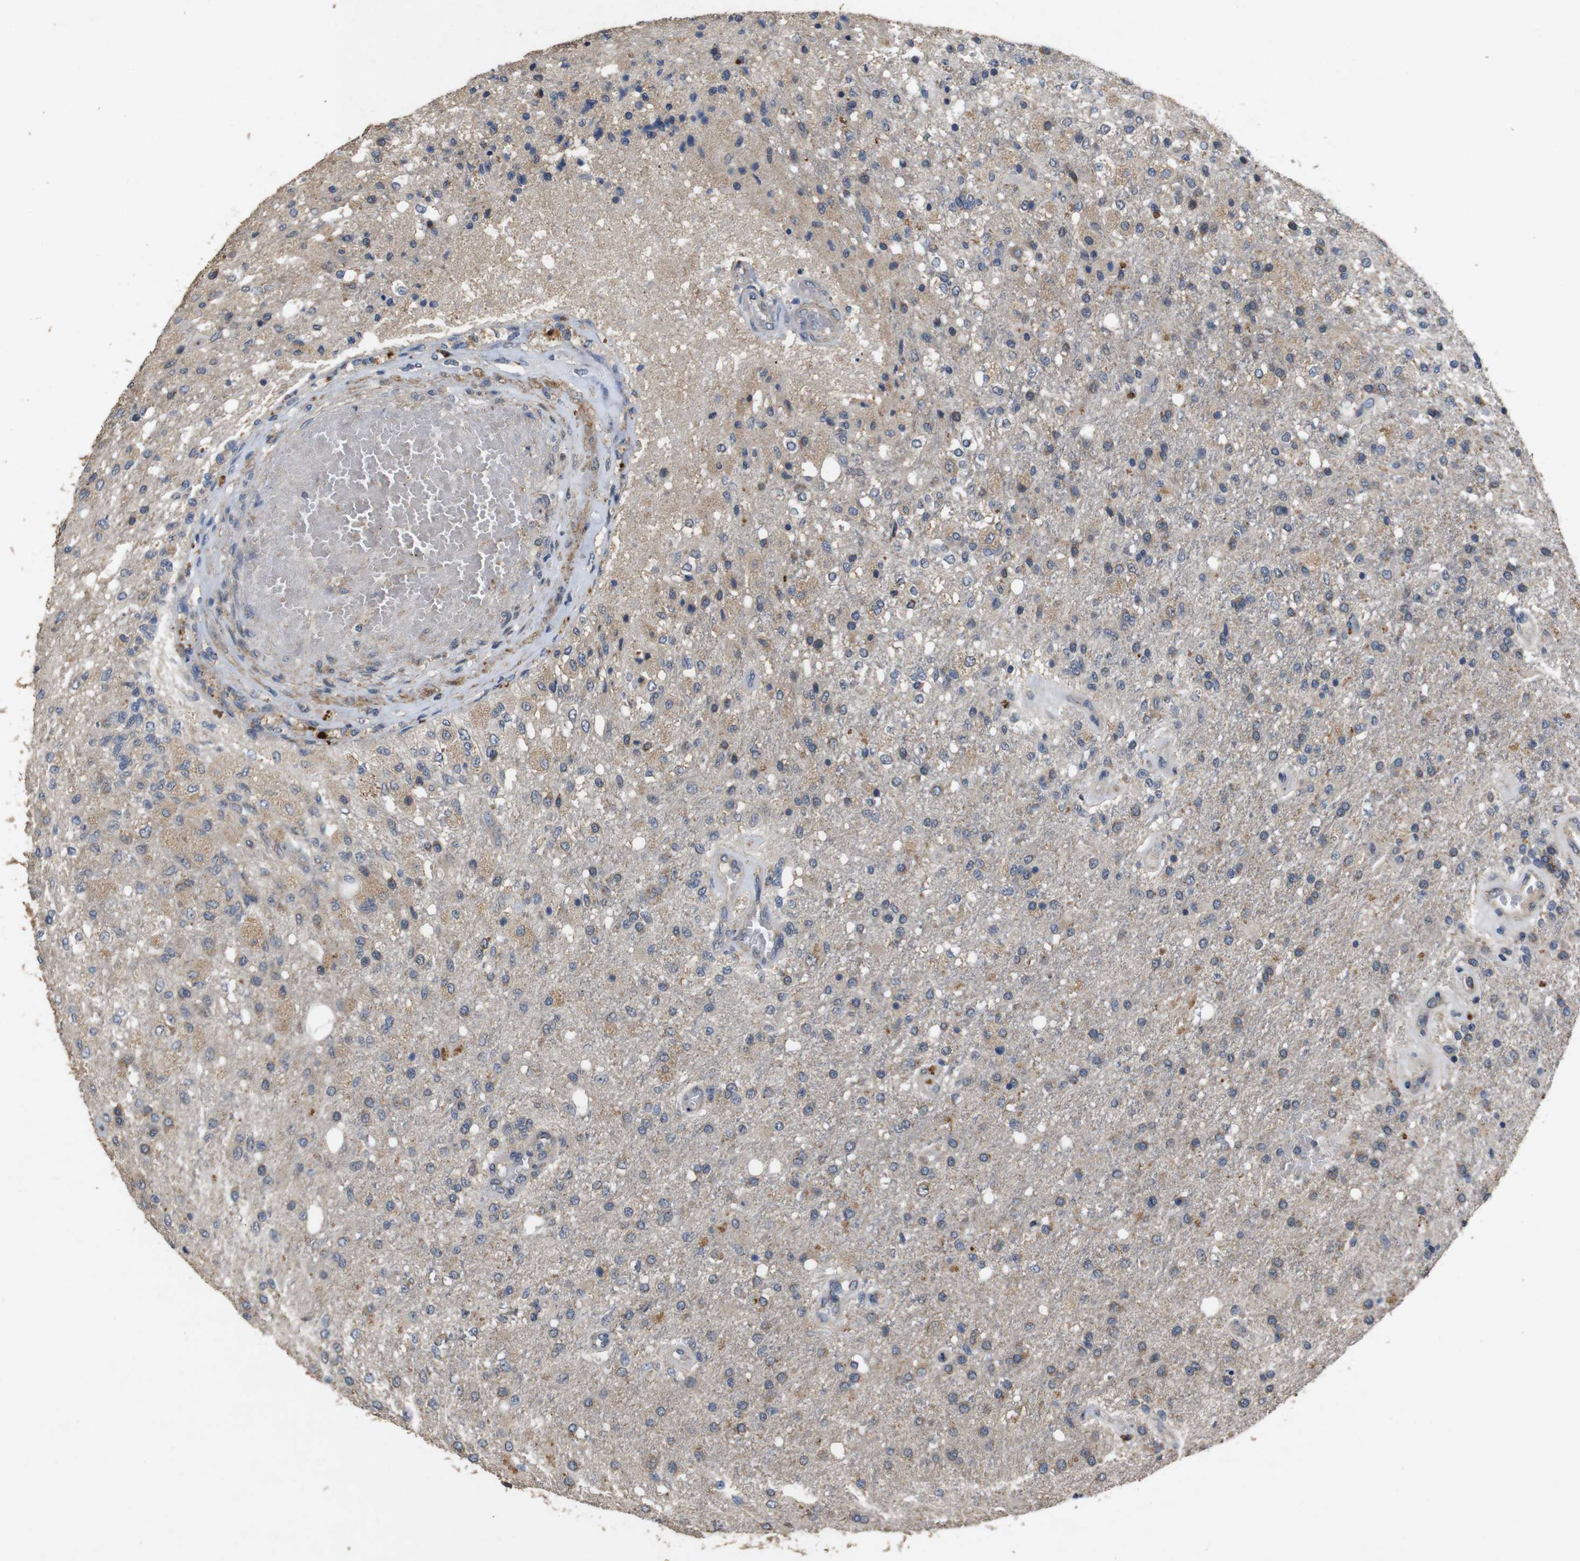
{"staining": {"intensity": "moderate", "quantity": "<25%", "location": "cytoplasmic/membranous"}, "tissue": "glioma", "cell_type": "Tumor cells", "image_type": "cancer", "snomed": [{"axis": "morphology", "description": "Normal tissue, NOS"}, {"axis": "morphology", "description": "Glioma, malignant, High grade"}, {"axis": "topography", "description": "Cerebral cortex"}], "caption": "High-magnification brightfield microscopy of high-grade glioma (malignant) stained with DAB (brown) and counterstained with hematoxylin (blue). tumor cells exhibit moderate cytoplasmic/membranous expression is appreciated in approximately<25% of cells.", "gene": "BNIP3", "patient": {"sex": "male", "age": 77}}